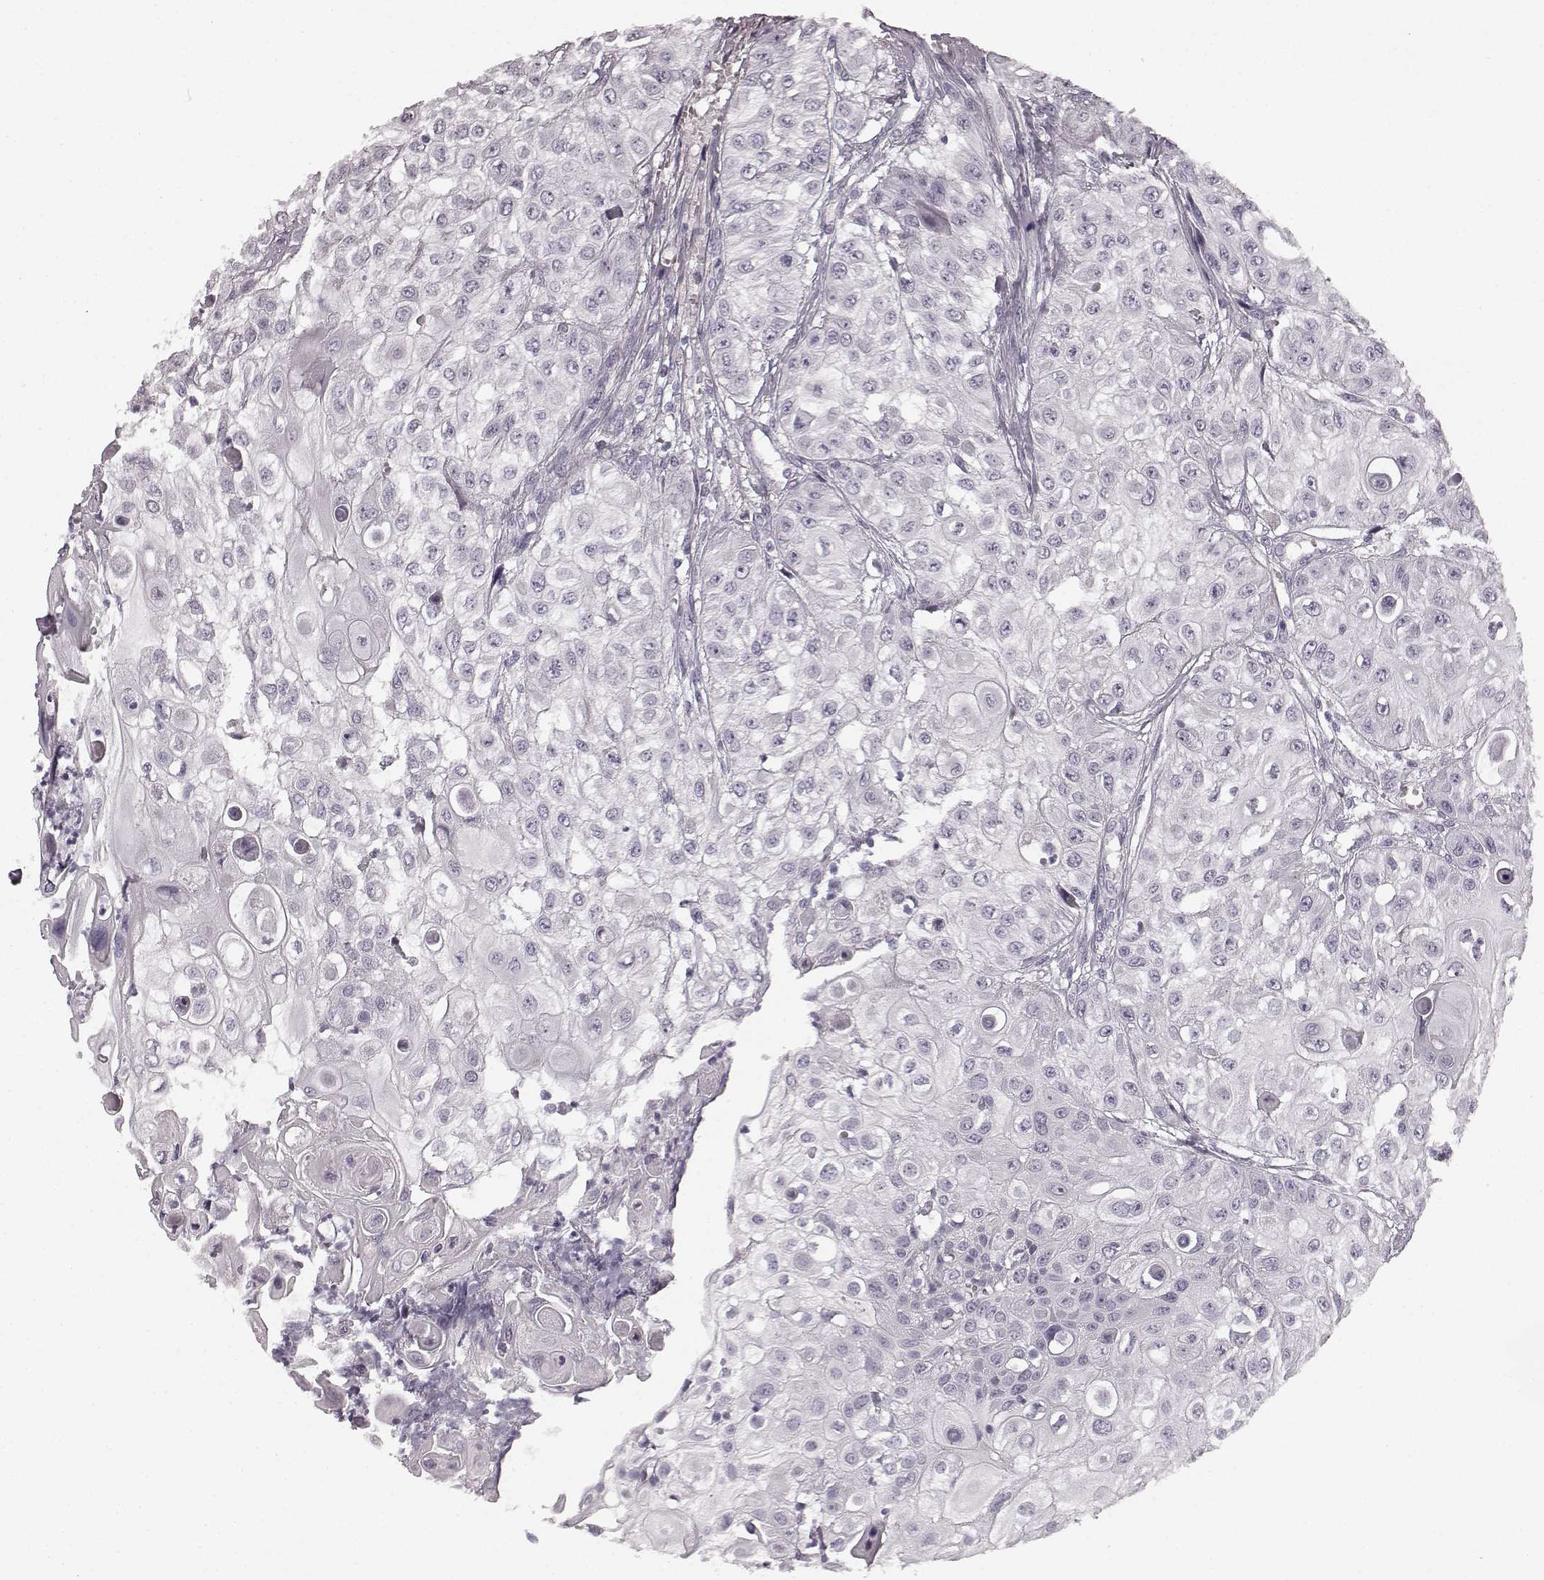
{"staining": {"intensity": "negative", "quantity": "none", "location": "none"}, "tissue": "urothelial cancer", "cell_type": "Tumor cells", "image_type": "cancer", "snomed": [{"axis": "morphology", "description": "Urothelial carcinoma, High grade"}, {"axis": "topography", "description": "Urinary bladder"}], "caption": "Tumor cells show no significant positivity in urothelial cancer.", "gene": "TMPRSS15", "patient": {"sex": "female", "age": 79}}